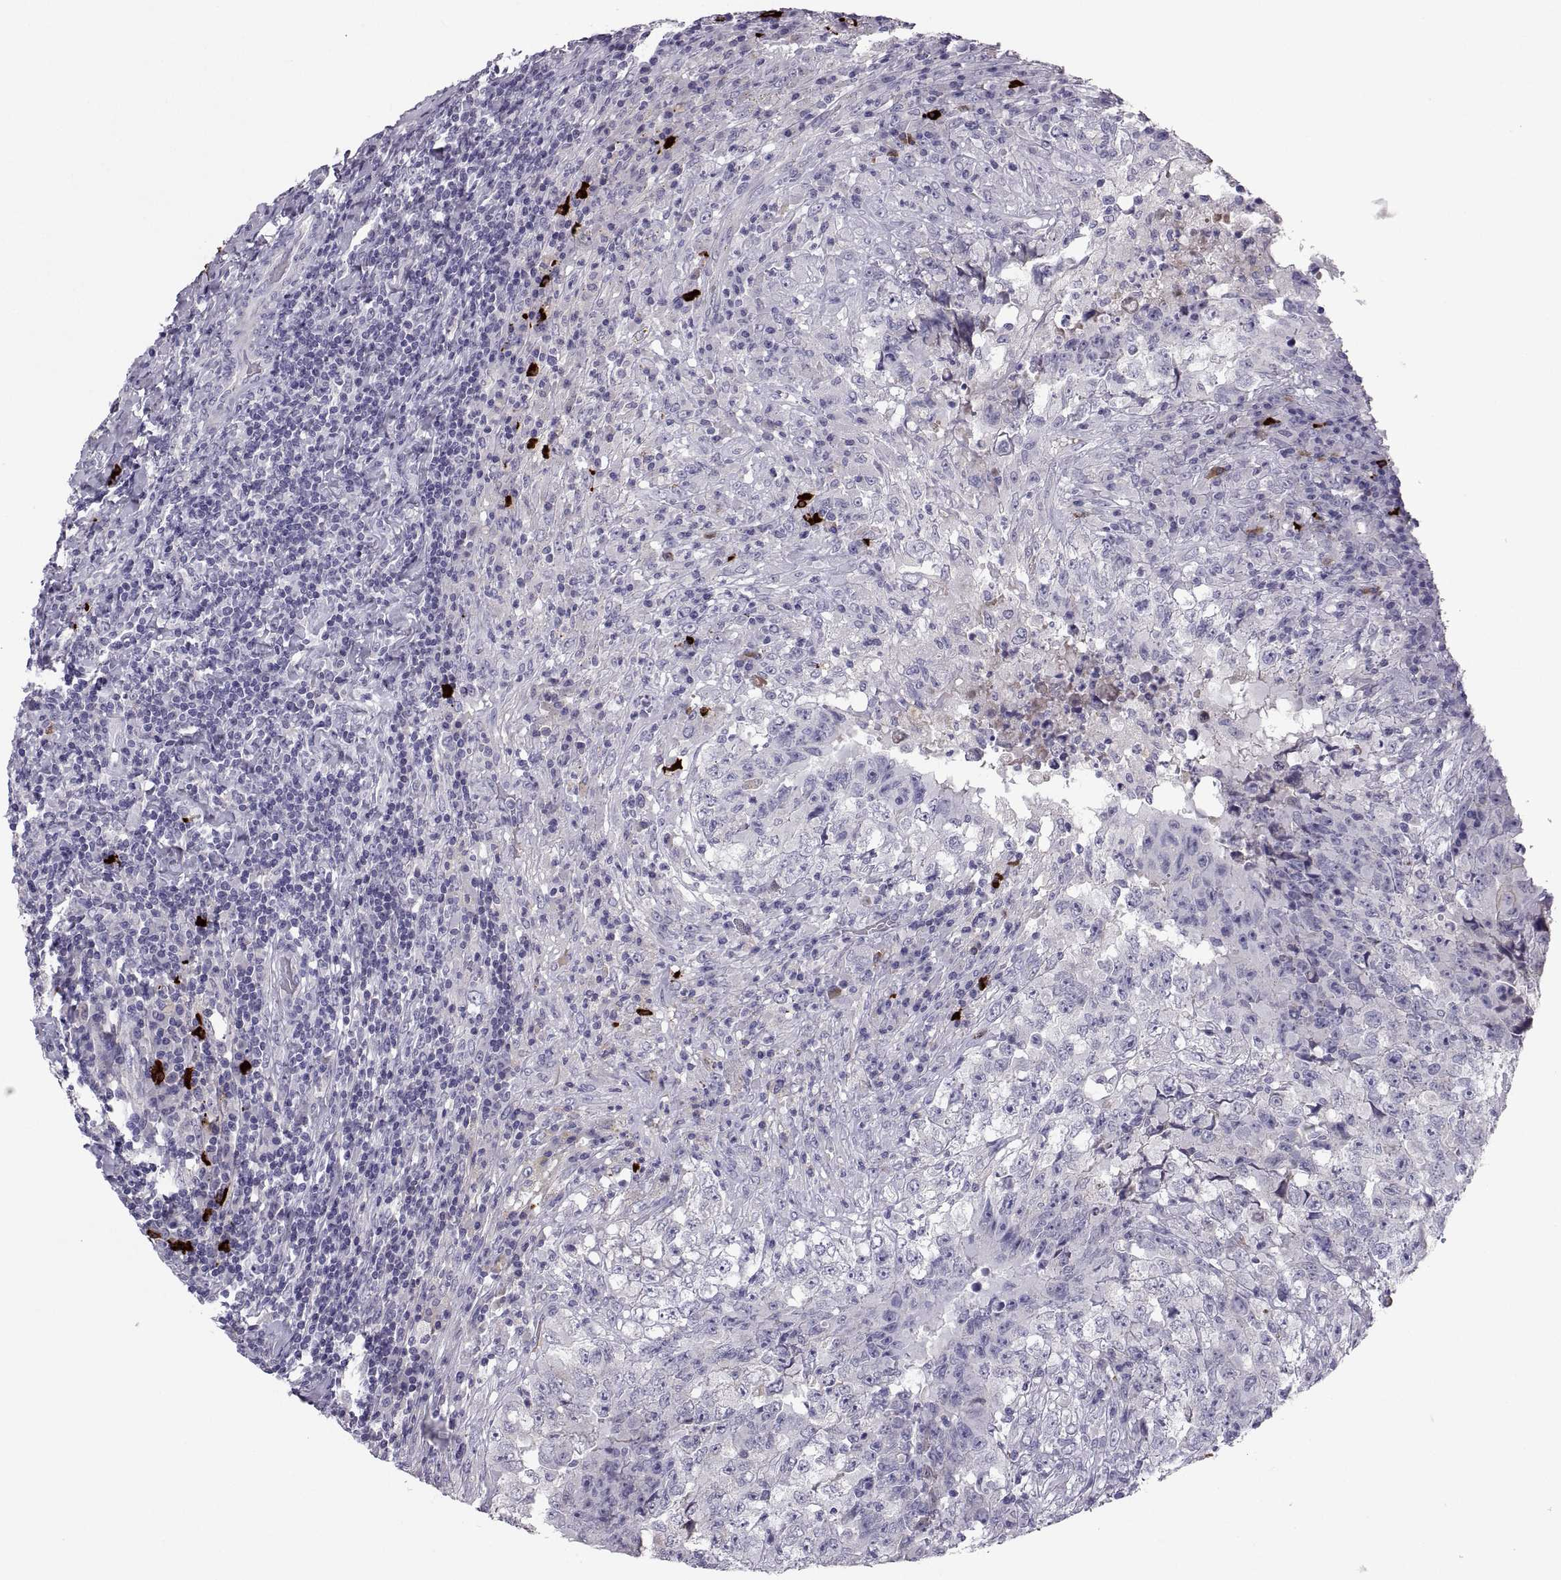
{"staining": {"intensity": "negative", "quantity": "none", "location": "none"}, "tissue": "testis cancer", "cell_type": "Tumor cells", "image_type": "cancer", "snomed": [{"axis": "morphology", "description": "Necrosis, NOS"}, {"axis": "morphology", "description": "Carcinoma, Embryonal, NOS"}, {"axis": "topography", "description": "Testis"}], "caption": "Tumor cells show no significant expression in testis embryonal carcinoma.", "gene": "IGSF1", "patient": {"sex": "male", "age": 19}}